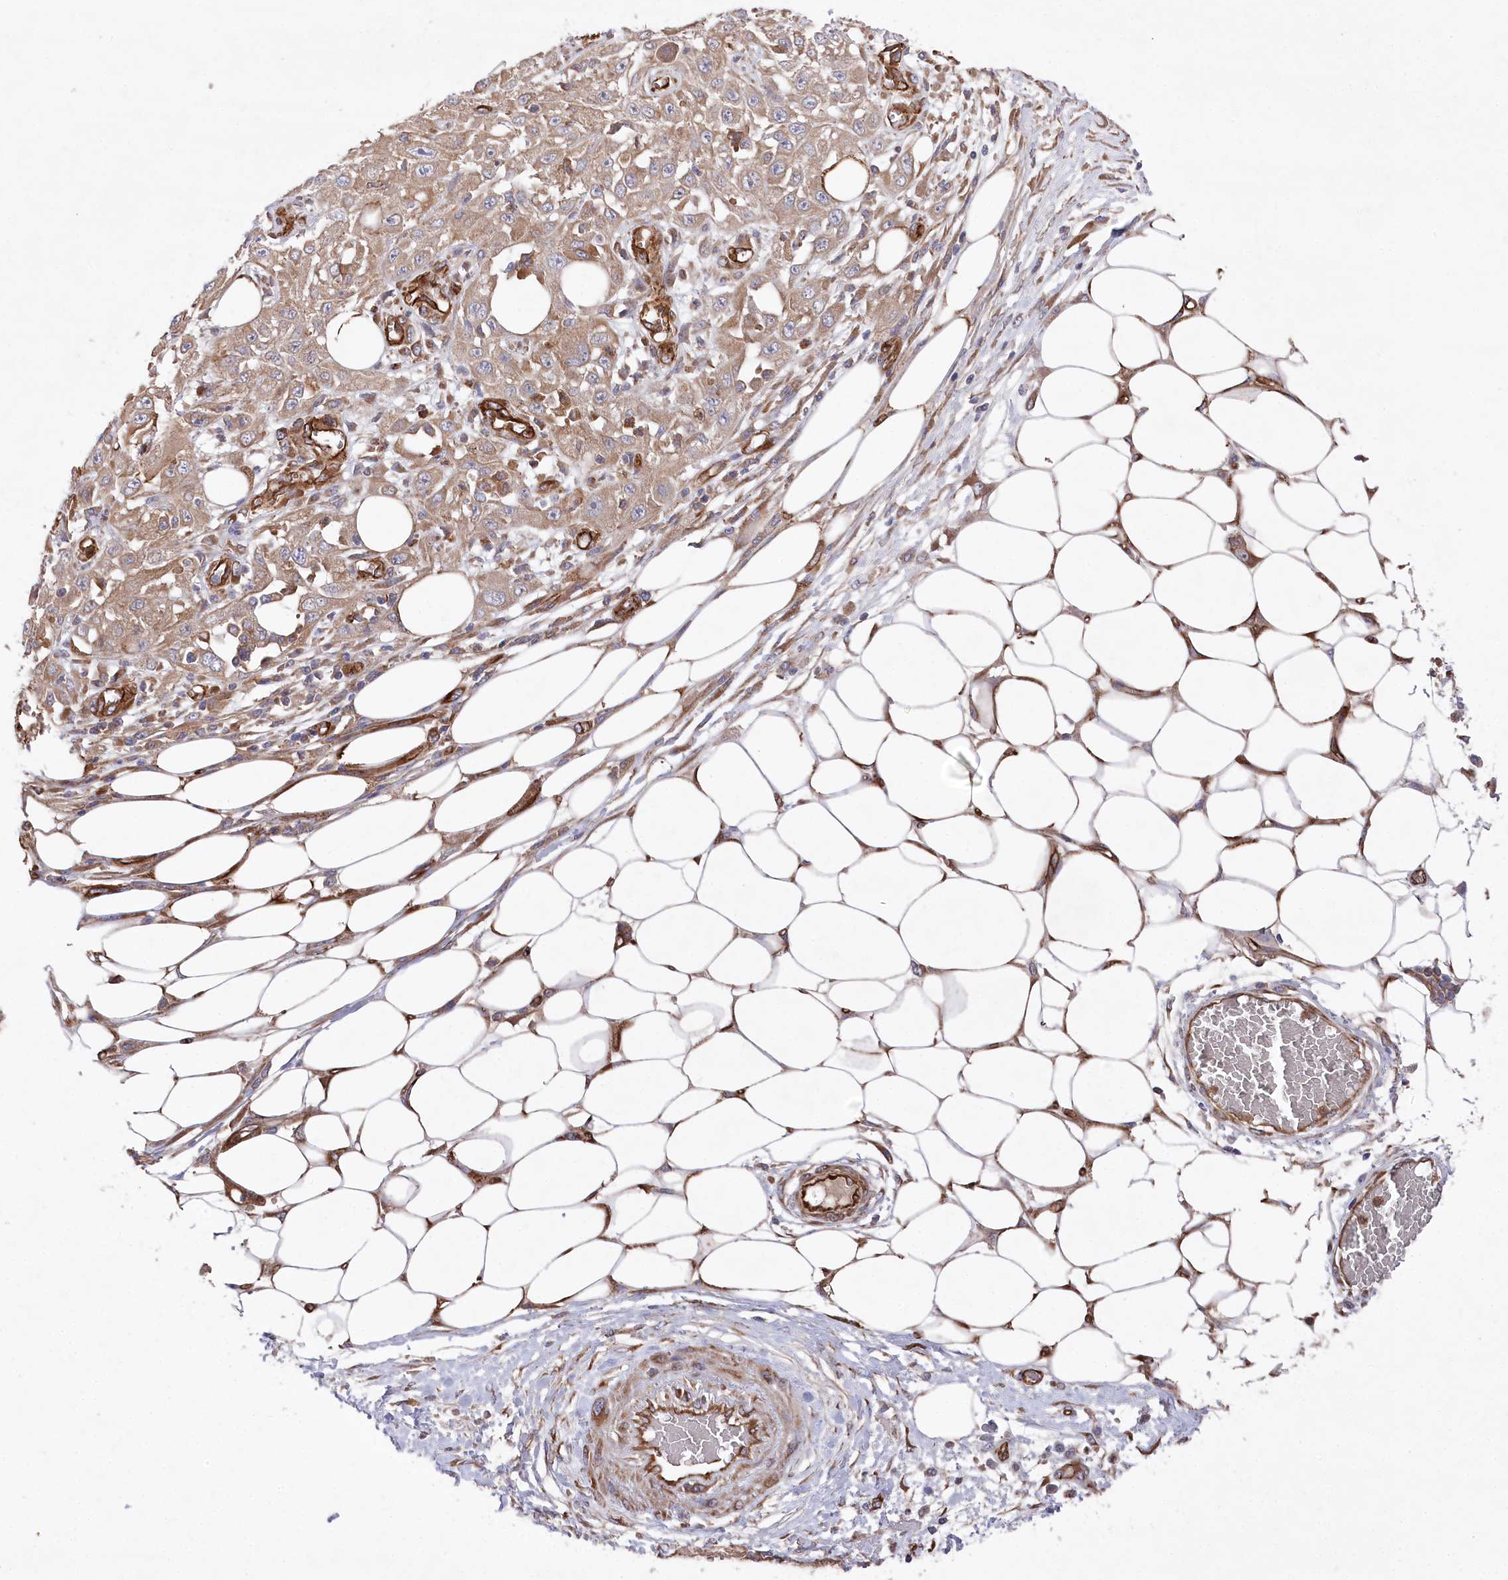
{"staining": {"intensity": "moderate", "quantity": ">75%", "location": "cytoplasmic/membranous"}, "tissue": "skin cancer", "cell_type": "Tumor cells", "image_type": "cancer", "snomed": [{"axis": "morphology", "description": "Squamous cell carcinoma, NOS"}, {"axis": "morphology", "description": "Squamous cell carcinoma, metastatic, NOS"}, {"axis": "topography", "description": "Skin"}, {"axis": "topography", "description": "Lymph node"}], "caption": "Moderate cytoplasmic/membranous positivity is identified in about >75% of tumor cells in skin squamous cell carcinoma.", "gene": "MTPAP", "patient": {"sex": "male", "age": 75}}